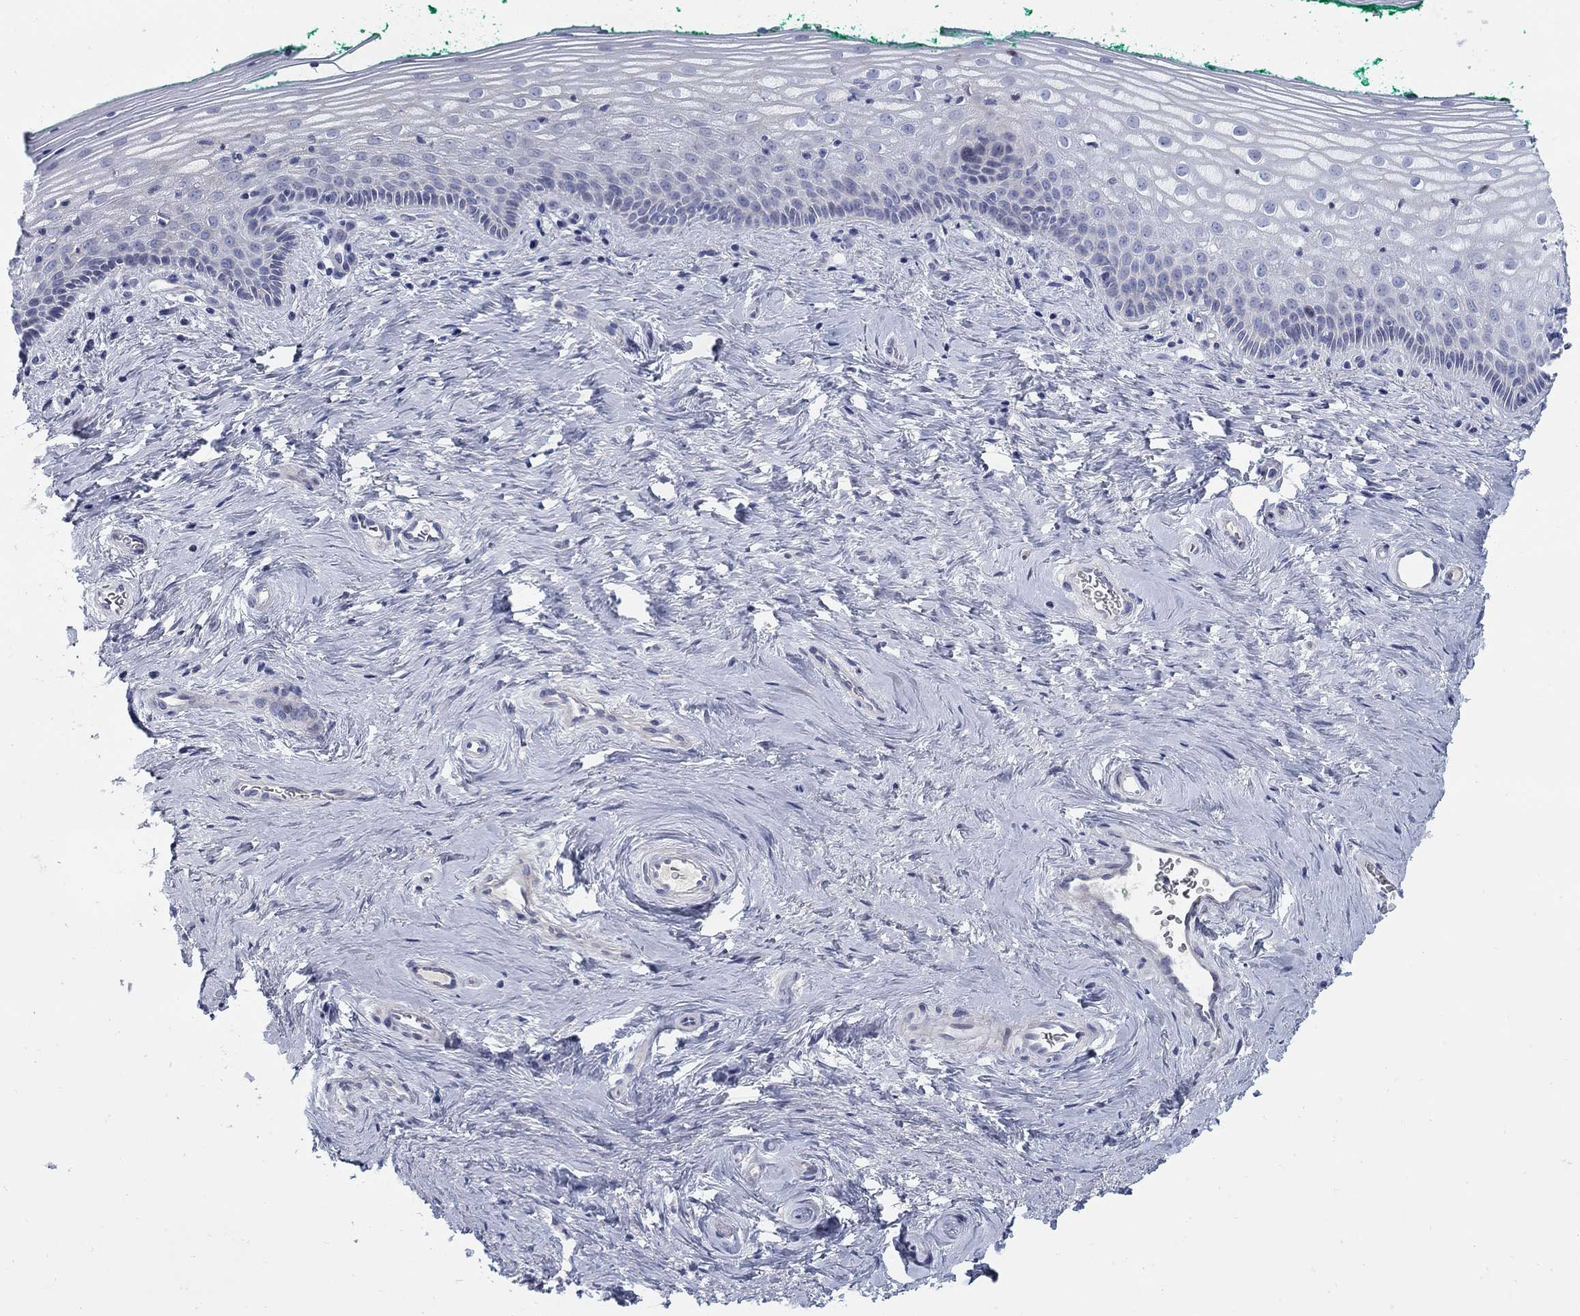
{"staining": {"intensity": "negative", "quantity": "none", "location": "none"}, "tissue": "vagina", "cell_type": "Squamous epithelial cells", "image_type": "normal", "snomed": [{"axis": "morphology", "description": "Normal tissue, NOS"}, {"axis": "topography", "description": "Vagina"}], "caption": "A micrograph of vagina stained for a protein demonstrates no brown staining in squamous epithelial cells. (DAB immunohistochemistry with hematoxylin counter stain).", "gene": "HEATR4", "patient": {"sex": "female", "age": 45}}